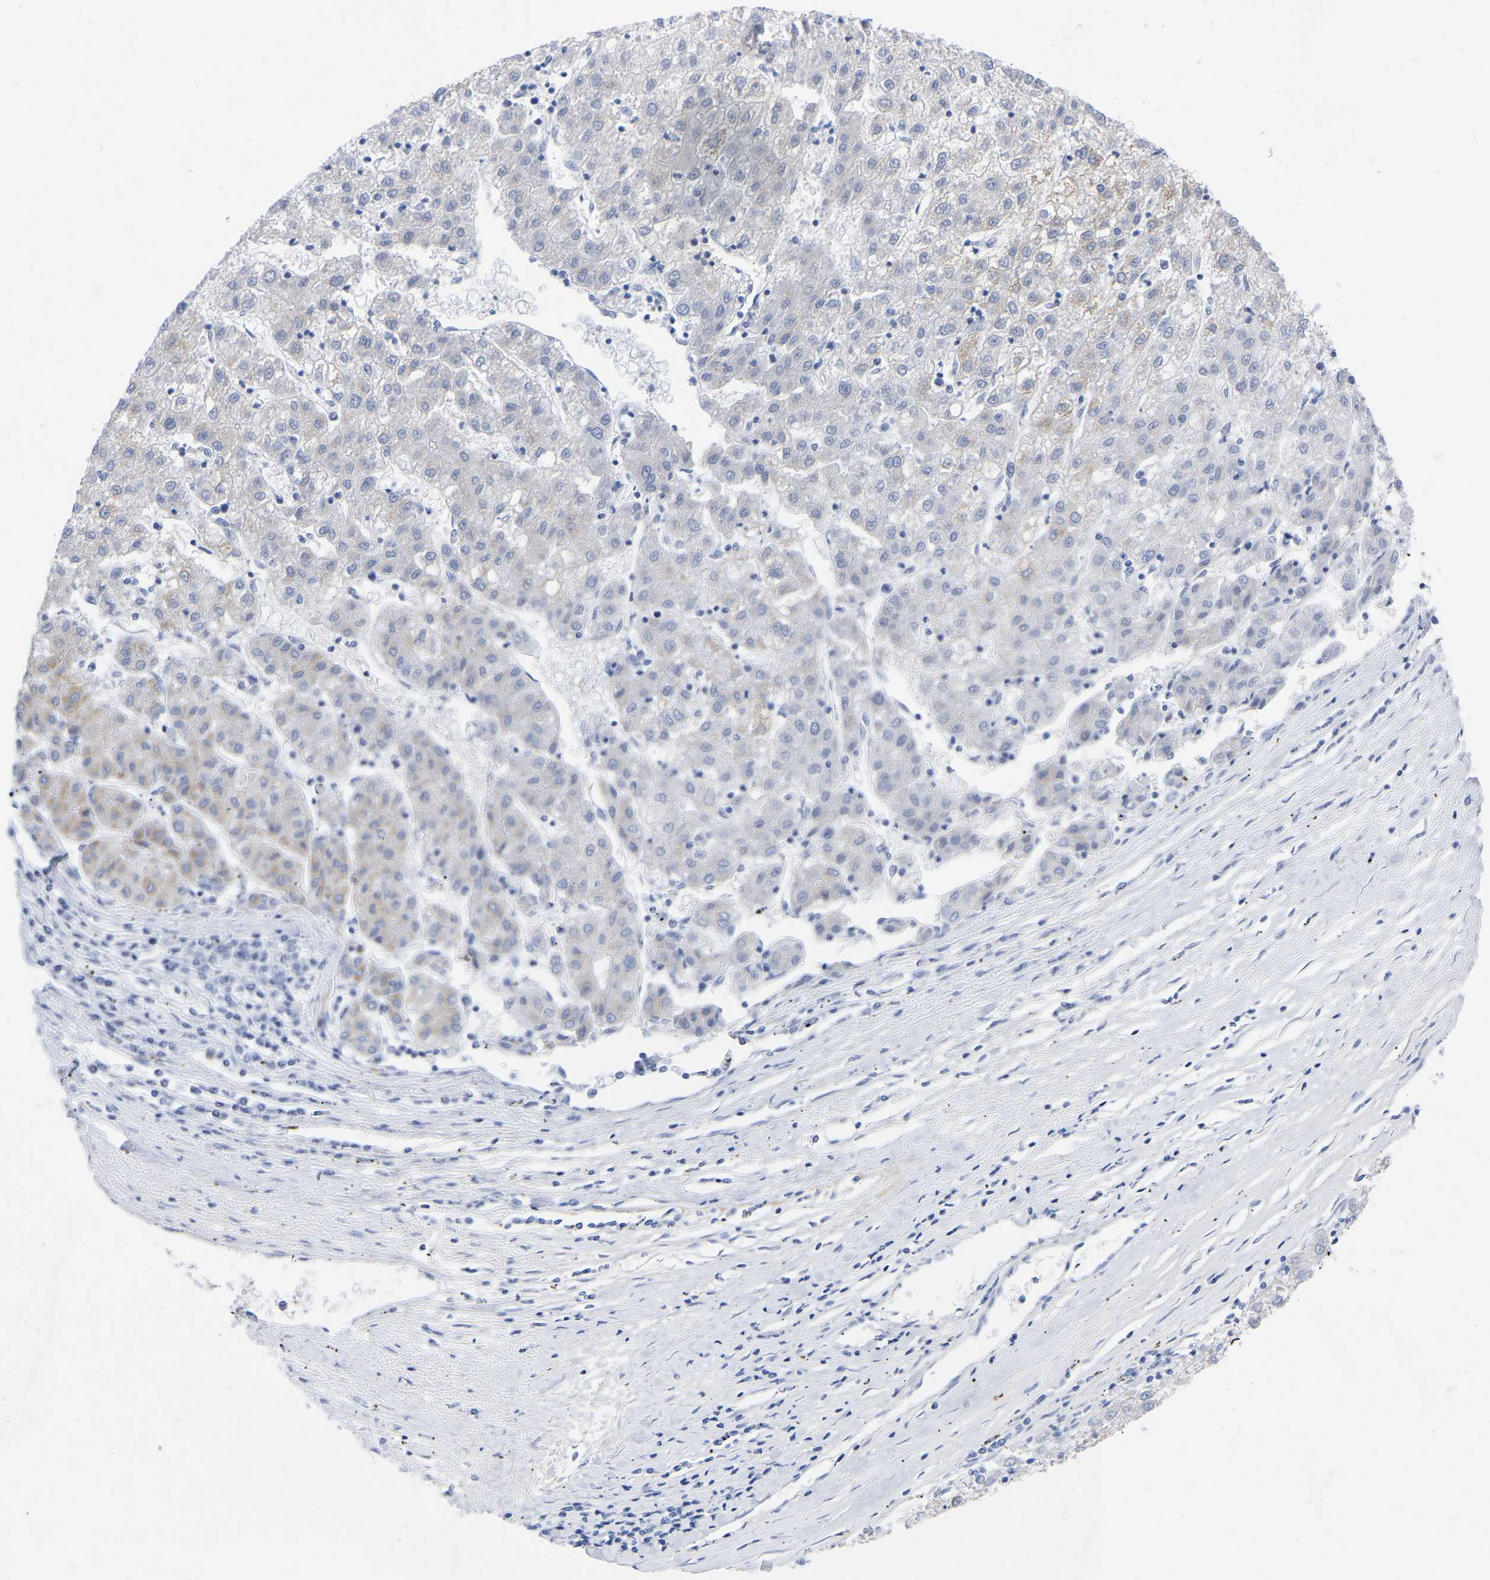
{"staining": {"intensity": "weak", "quantity": "<25%", "location": "cytoplasmic/membranous"}, "tissue": "liver cancer", "cell_type": "Tumor cells", "image_type": "cancer", "snomed": [{"axis": "morphology", "description": "Carcinoma, Hepatocellular, NOS"}, {"axis": "topography", "description": "Liver"}], "caption": "IHC histopathology image of neoplastic tissue: human liver cancer stained with DAB reveals no significant protein staining in tumor cells.", "gene": "ZNF629", "patient": {"sex": "male", "age": 72}}